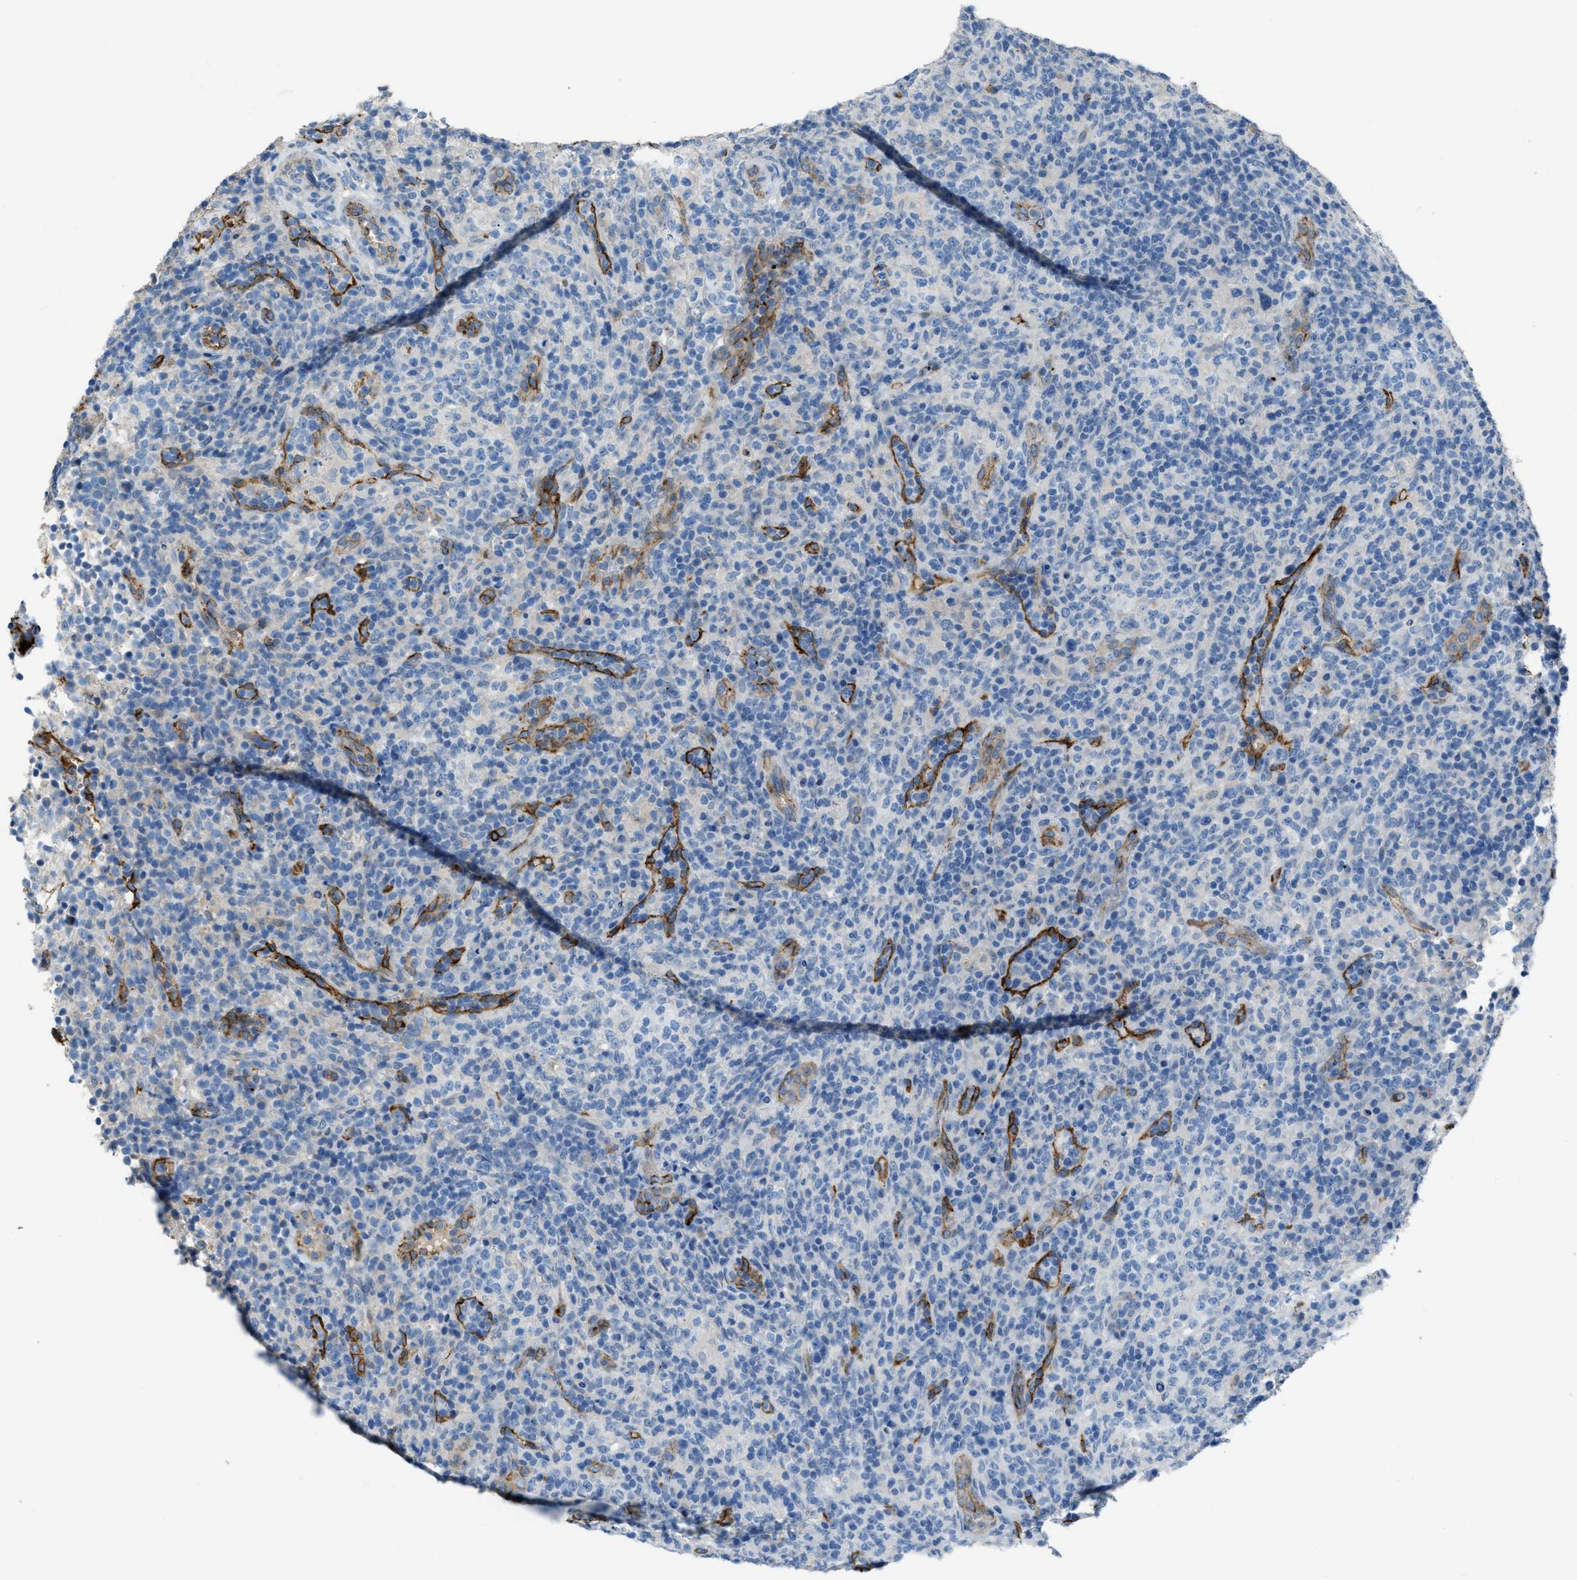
{"staining": {"intensity": "negative", "quantity": "none", "location": "none"}, "tissue": "lymphoma", "cell_type": "Tumor cells", "image_type": "cancer", "snomed": [{"axis": "morphology", "description": "Malignant lymphoma, non-Hodgkin's type, High grade"}, {"axis": "topography", "description": "Lymph node"}], "caption": "There is no significant staining in tumor cells of malignant lymphoma, non-Hodgkin's type (high-grade). Brightfield microscopy of immunohistochemistry (IHC) stained with DAB (3,3'-diaminobenzidine) (brown) and hematoxylin (blue), captured at high magnification.", "gene": "SLC22A15", "patient": {"sex": "female", "age": 76}}